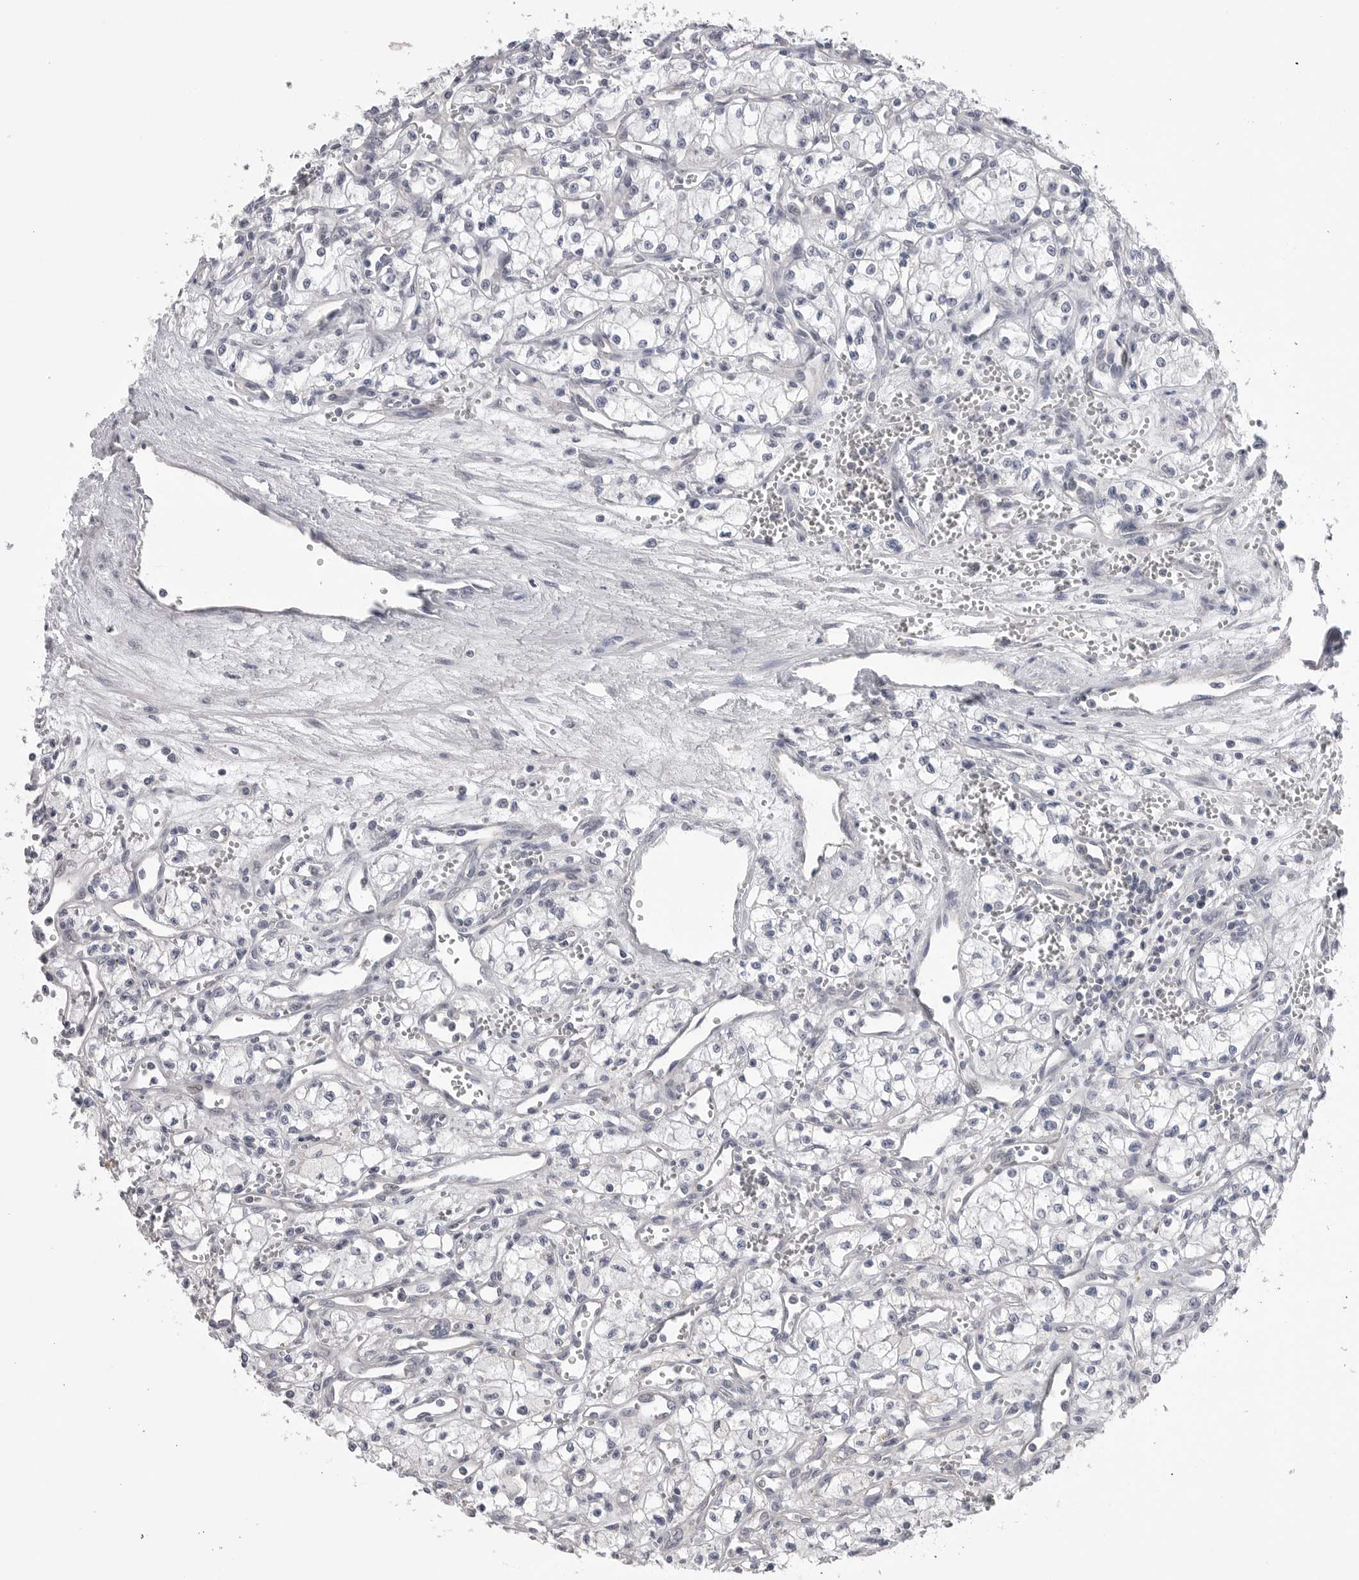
{"staining": {"intensity": "negative", "quantity": "none", "location": "none"}, "tissue": "renal cancer", "cell_type": "Tumor cells", "image_type": "cancer", "snomed": [{"axis": "morphology", "description": "Adenocarcinoma, NOS"}, {"axis": "topography", "description": "Kidney"}], "caption": "Tumor cells show no significant expression in renal adenocarcinoma. (DAB immunohistochemistry with hematoxylin counter stain).", "gene": "DLGAP3", "patient": {"sex": "male", "age": 59}}